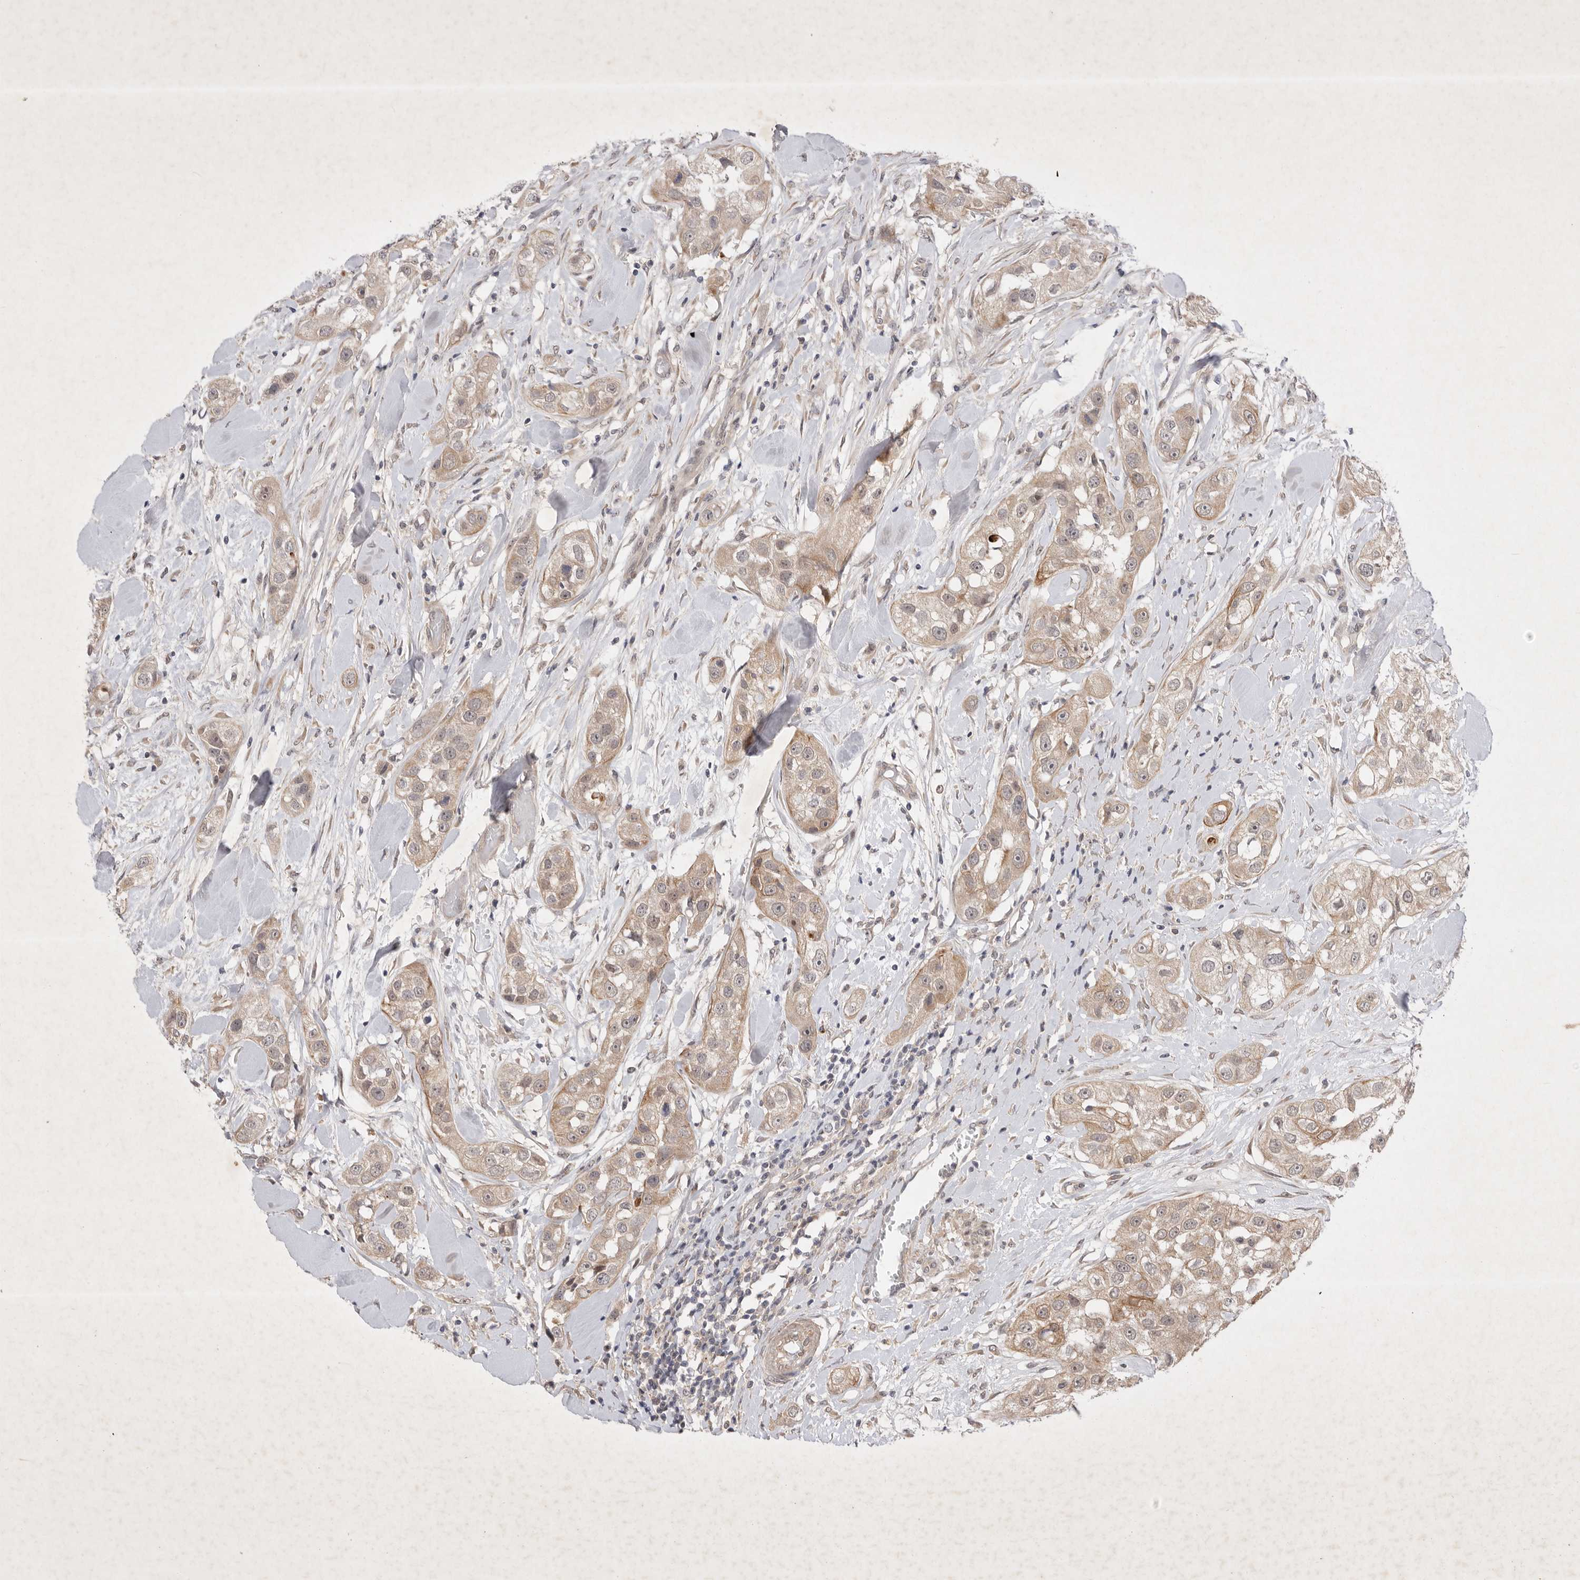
{"staining": {"intensity": "weak", "quantity": ">75%", "location": "cytoplasmic/membranous"}, "tissue": "head and neck cancer", "cell_type": "Tumor cells", "image_type": "cancer", "snomed": [{"axis": "morphology", "description": "Normal tissue, NOS"}, {"axis": "morphology", "description": "Squamous cell carcinoma, NOS"}, {"axis": "topography", "description": "Skeletal muscle"}, {"axis": "topography", "description": "Head-Neck"}], "caption": "A micrograph of human head and neck squamous cell carcinoma stained for a protein displays weak cytoplasmic/membranous brown staining in tumor cells.", "gene": "PTPDC1", "patient": {"sex": "male", "age": 51}}